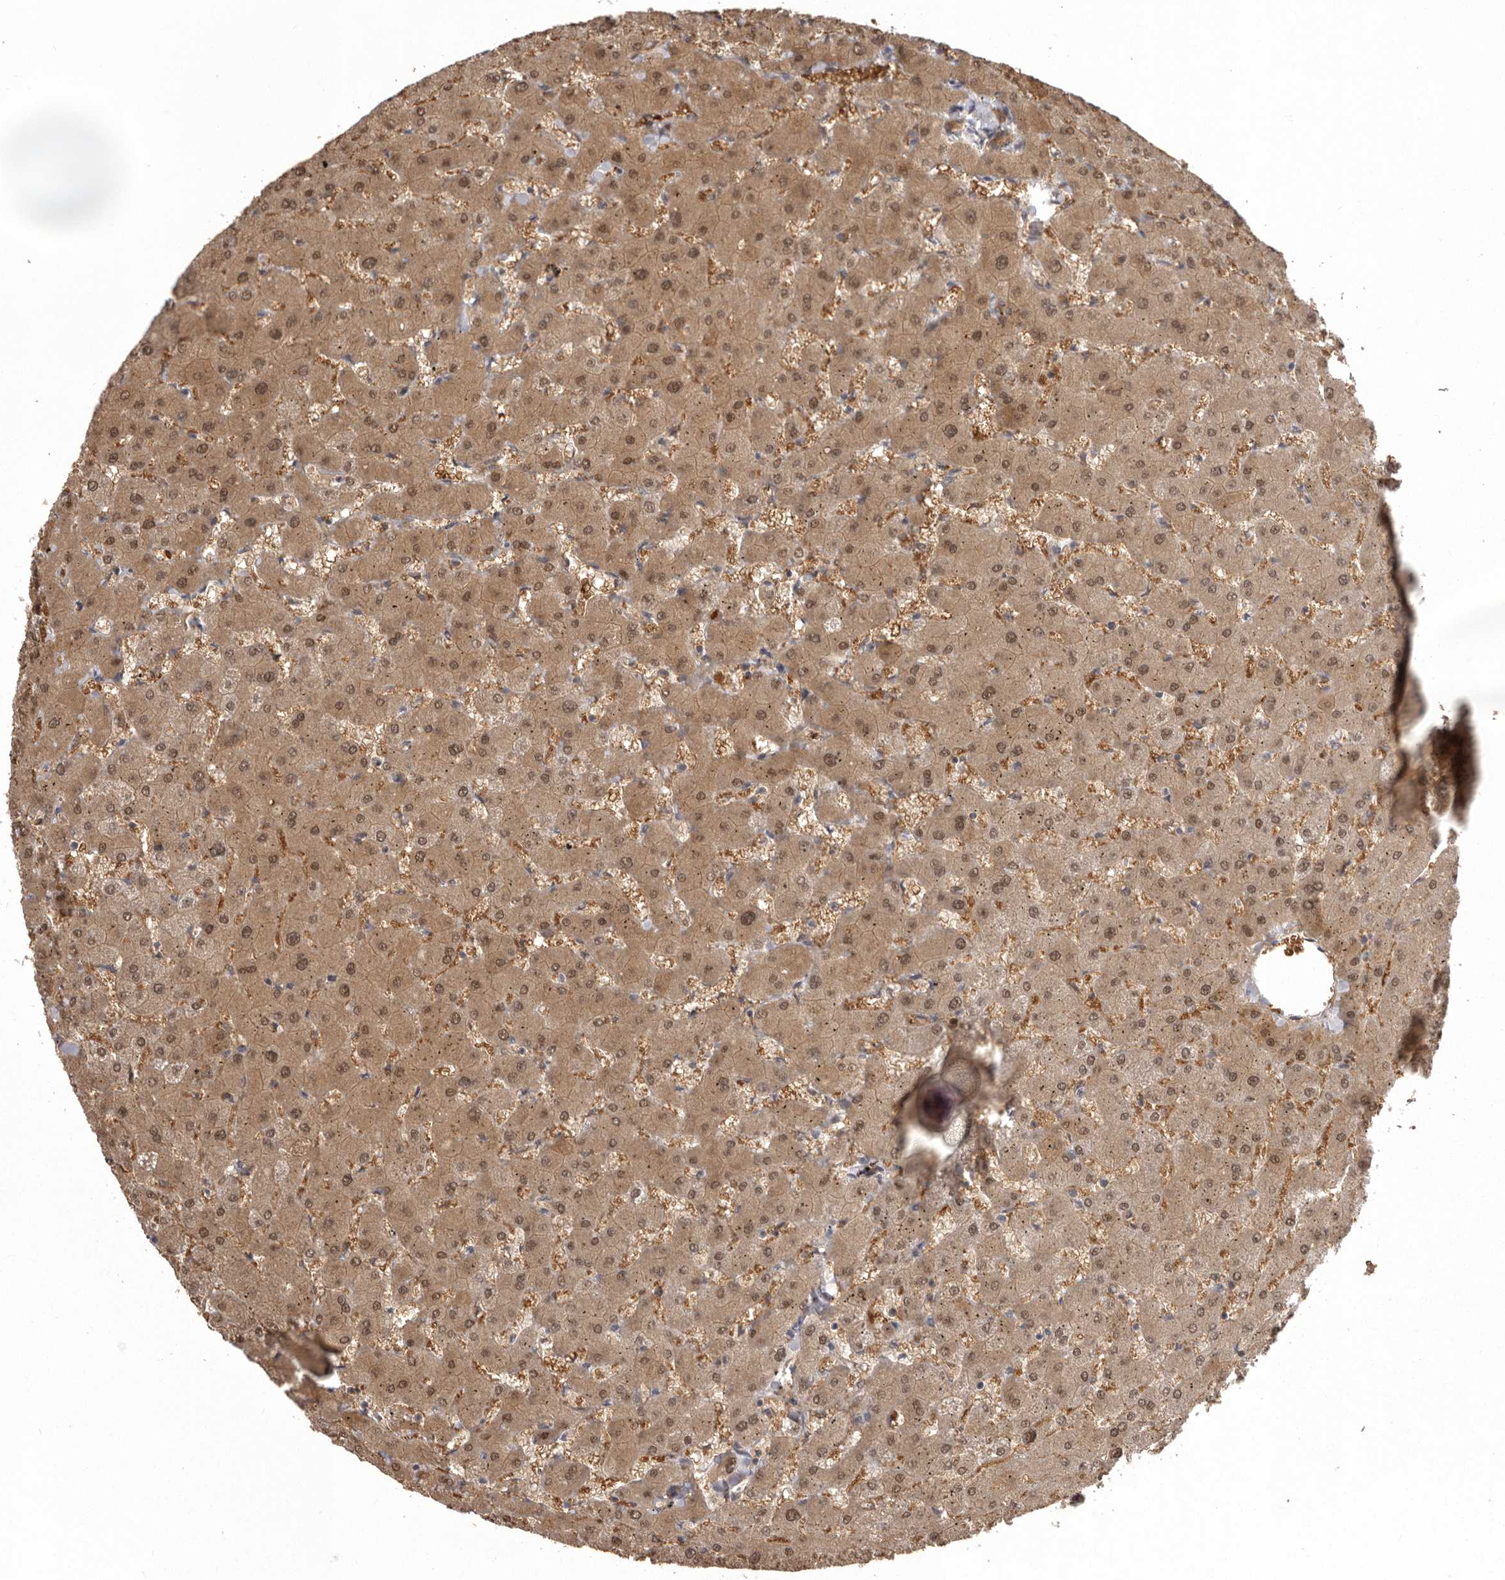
{"staining": {"intensity": "moderate", "quantity": ">75%", "location": "cytoplasmic/membranous"}, "tissue": "liver", "cell_type": "Cholangiocytes", "image_type": "normal", "snomed": [{"axis": "morphology", "description": "Normal tissue, NOS"}, {"axis": "topography", "description": "Liver"}], "caption": "Immunohistochemistry (IHC) staining of benign liver, which displays medium levels of moderate cytoplasmic/membranous expression in approximately >75% of cholangiocytes indicating moderate cytoplasmic/membranous protein staining. The staining was performed using DAB (brown) for protein detection and nuclei were counterstained in hematoxylin (blue).", "gene": "MDH1", "patient": {"sex": "female", "age": 63}}